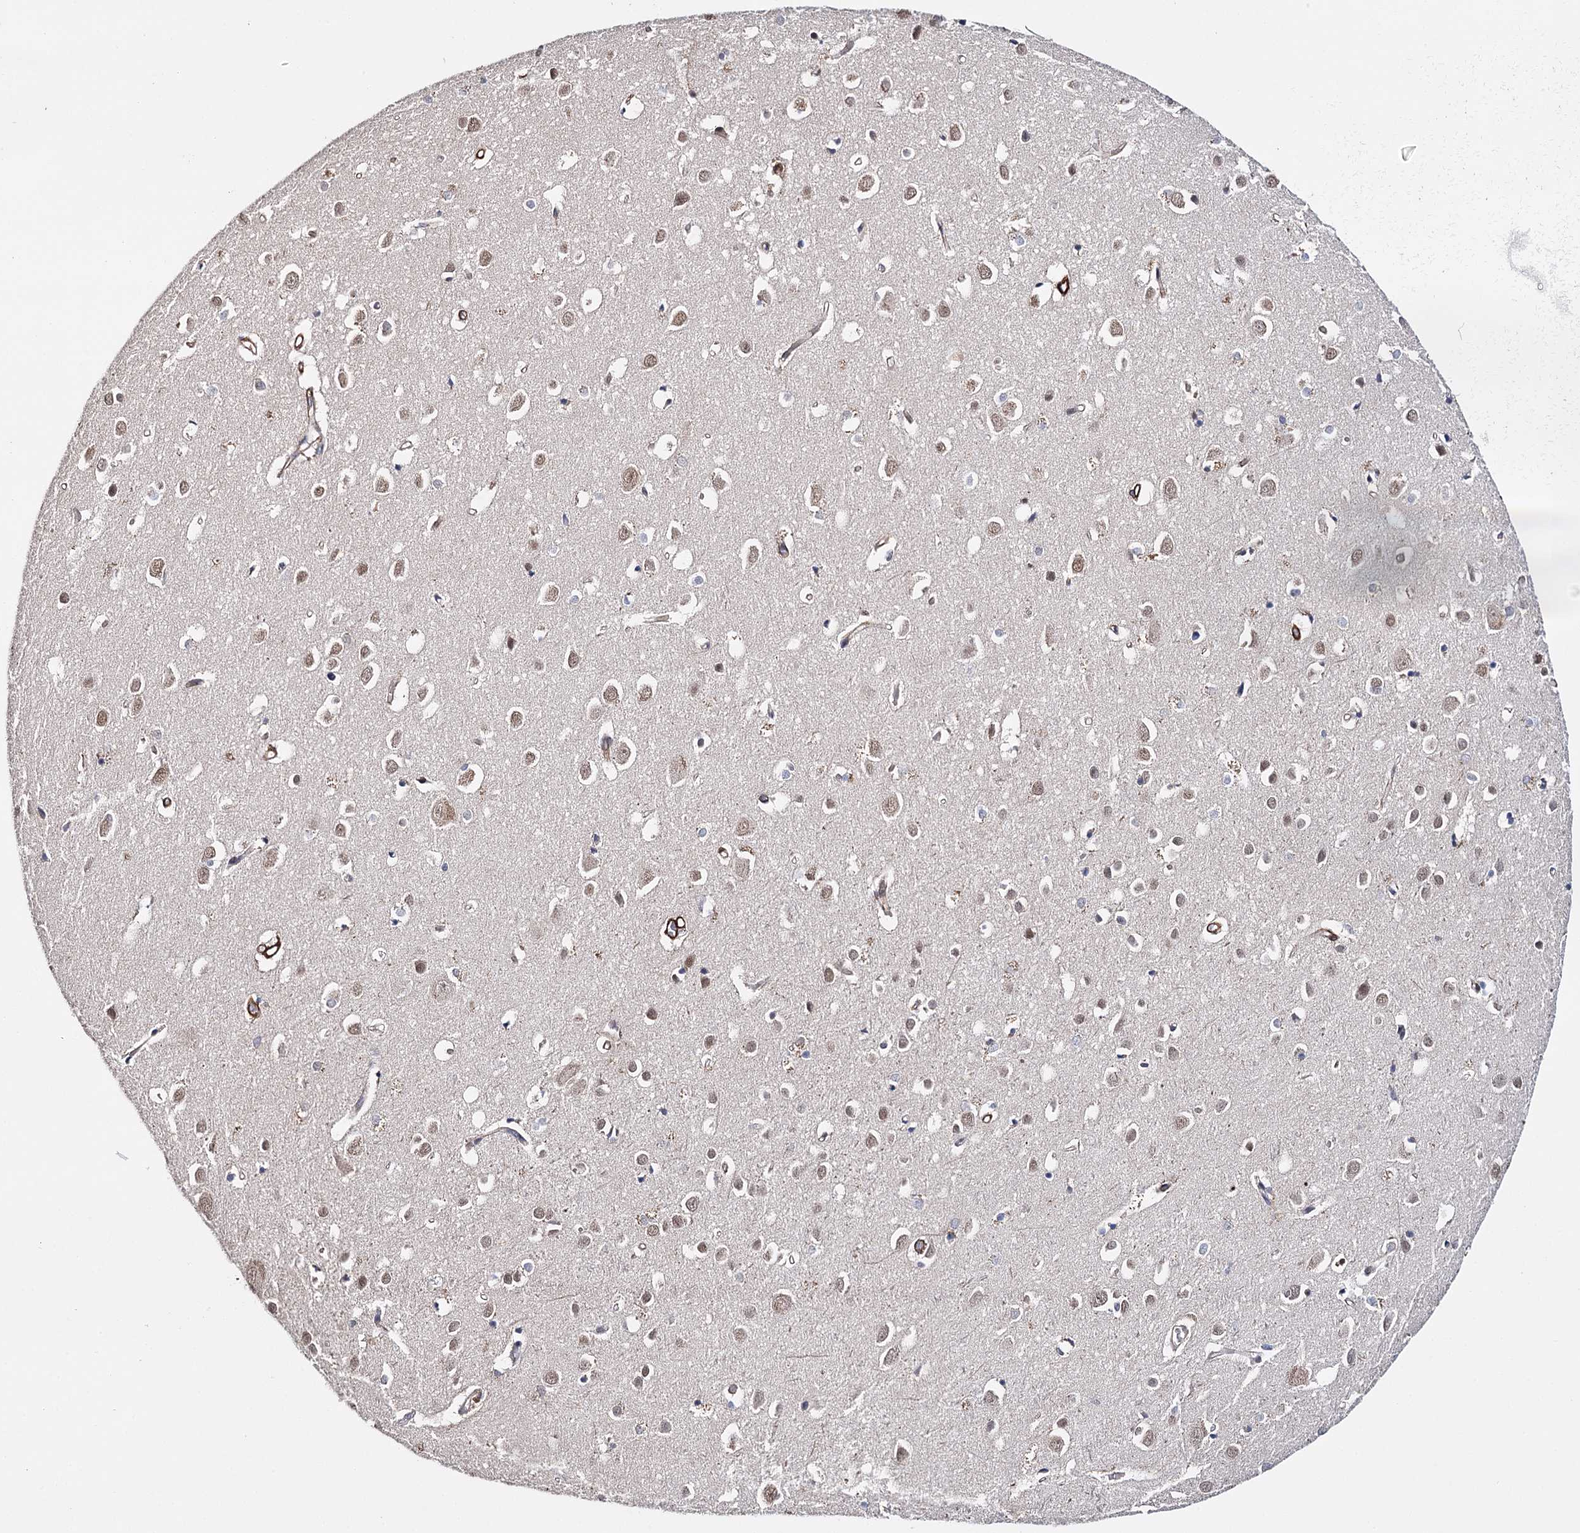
{"staining": {"intensity": "strong", "quantity": "25%-75%", "location": "cytoplasmic/membranous"}, "tissue": "cerebral cortex", "cell_type": "Endothelial cells", "image_type": "normal", "snomed": [{"axis": "morphology", "description": "Normal tissue, NOS"}, {"axis": "topography", "description": "Cerebral cortex"}], "caption": "An immunohistochemistry micrograph of benign tissue is shown. Protein staining in brown highlights strong cytoplasmic/membranous positivity in cerebral cortex within endothelial cells. Immunohistochemistry stains the protein of interest in brown and the nuclei are stained blue.", "gene": "CFAP46", "patient": {"sex": "female", "age": 64}}